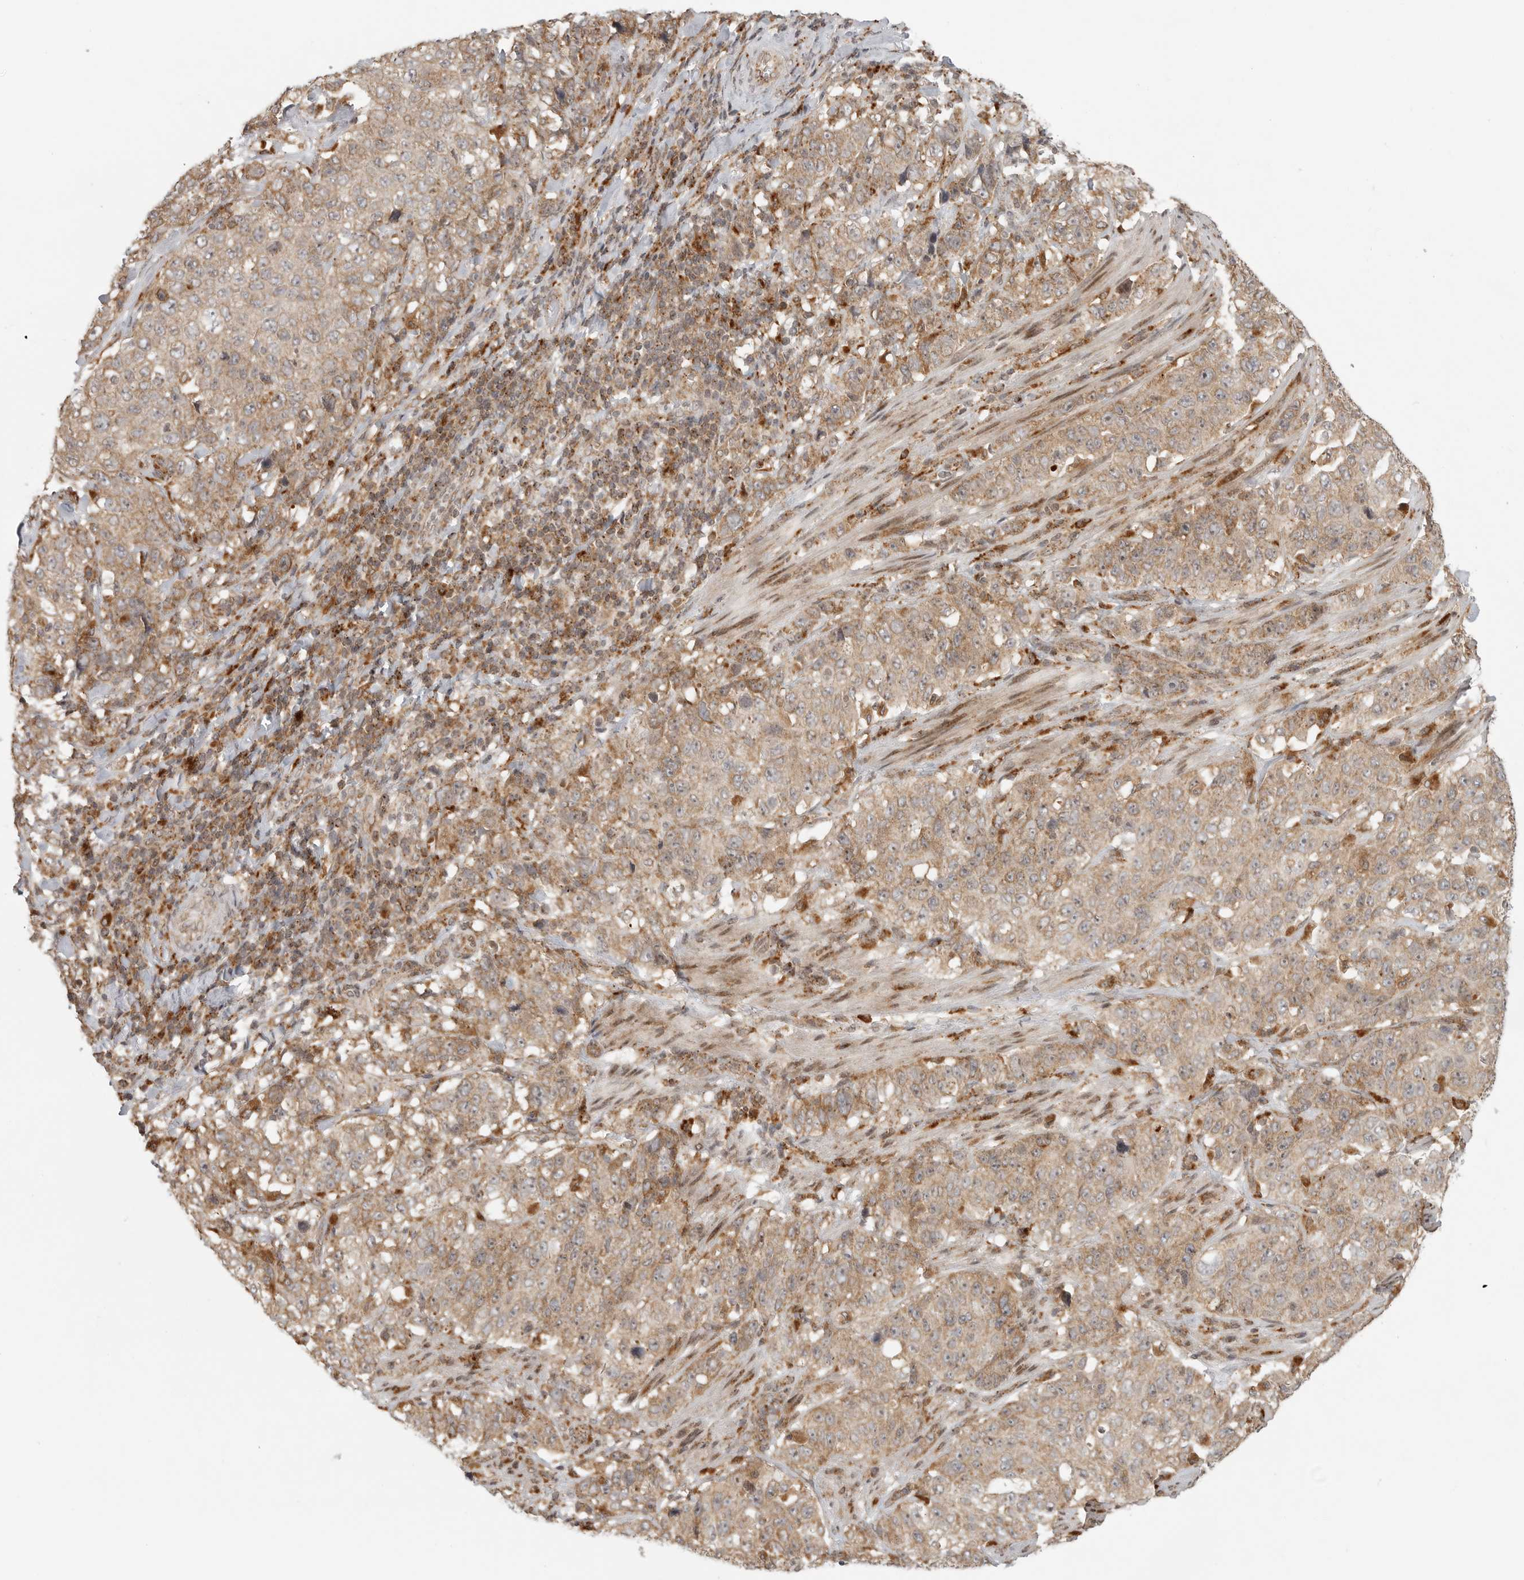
{"staining": {"intensity": "weak", "quantity": ">75%", "location": "cytoplasmic/membranous"}, "tissue": "stomach cancer", "cell_type": "Tumor cells", "image_type": "cancer", "snomed": [{"axis": "morphology", "description": "Adenocarcinoma, NOS"}, {"axis": "topography", "description": "Stomach"}], "caption": "A low amount of weak cytoplasmic/membranous staining is appreciated in approximately >75% of tumor cells in stomach adenocarcinoma tissue. (Stains: DAB in brown, nuclei in blue, Microscopy: brightfield microscopy at high magnification).", "gene": "IDUA", "patient": {"sex": "male", "age": 48}}